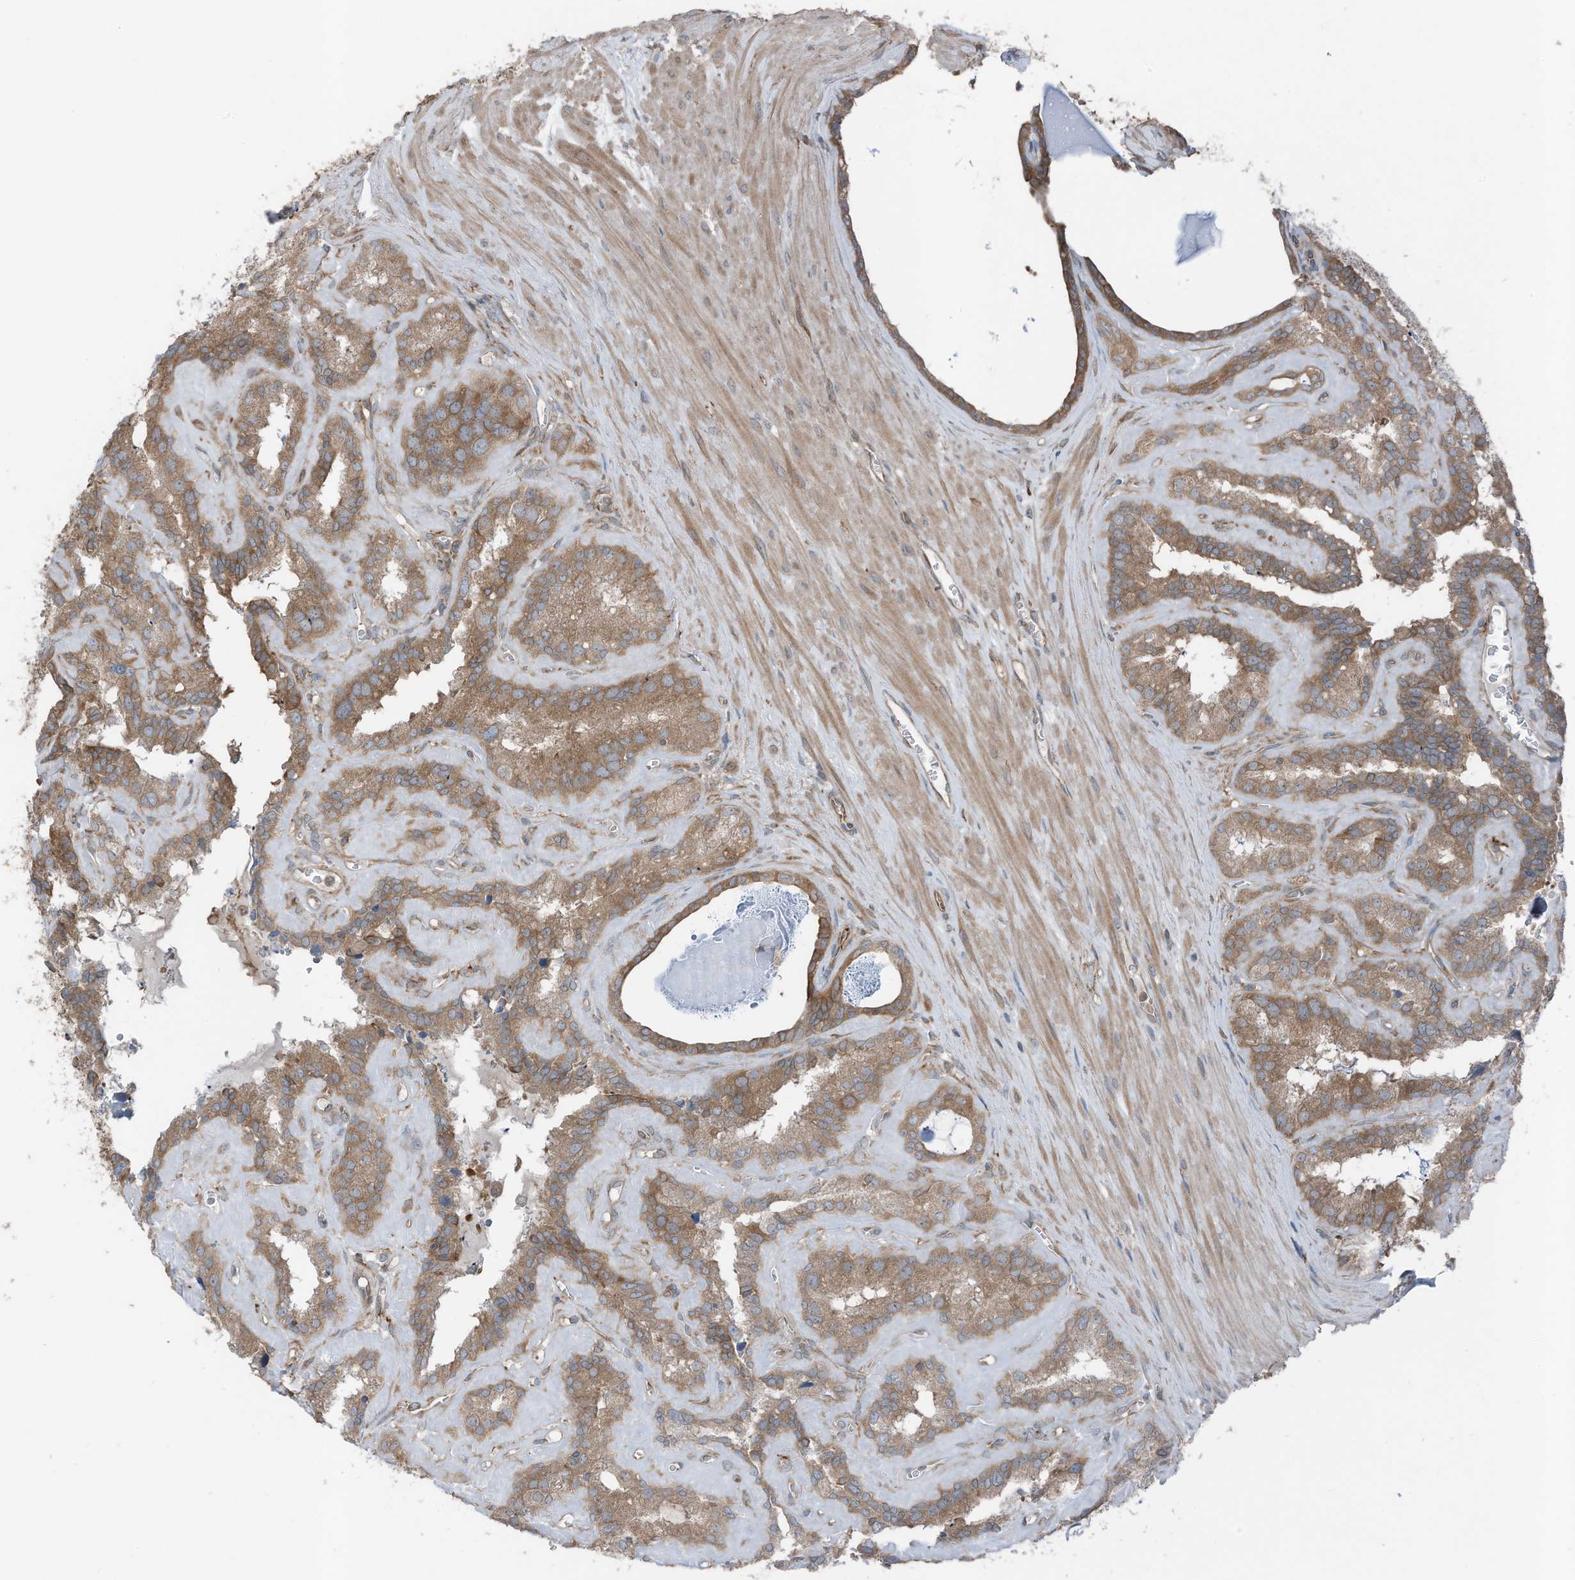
{"staining": {"intensity": "moderate", "quantity": ">75%", "location": "cytoplasmic/membranous"}, "tissue": "seminal vesicle", "cell_type": "Glandular cells", "image_type": "normal", "snomed": [{"axis": "morphology", "description": "Normal tissue, NOS"}, {"axis": "topography", "description": "Prostate"}, {"axis": "topography", "description": "Seminal veicle"}], "caption": "A photomicrograph showing moderate cytoplasmic/membranous positivity in approximately >75% of glandular cells in normal seminal vesicle, as visualized by brown immunohistochemical staining.", "gene": "TXNDC9", "patient": {"sex": "male", "age": 59}}